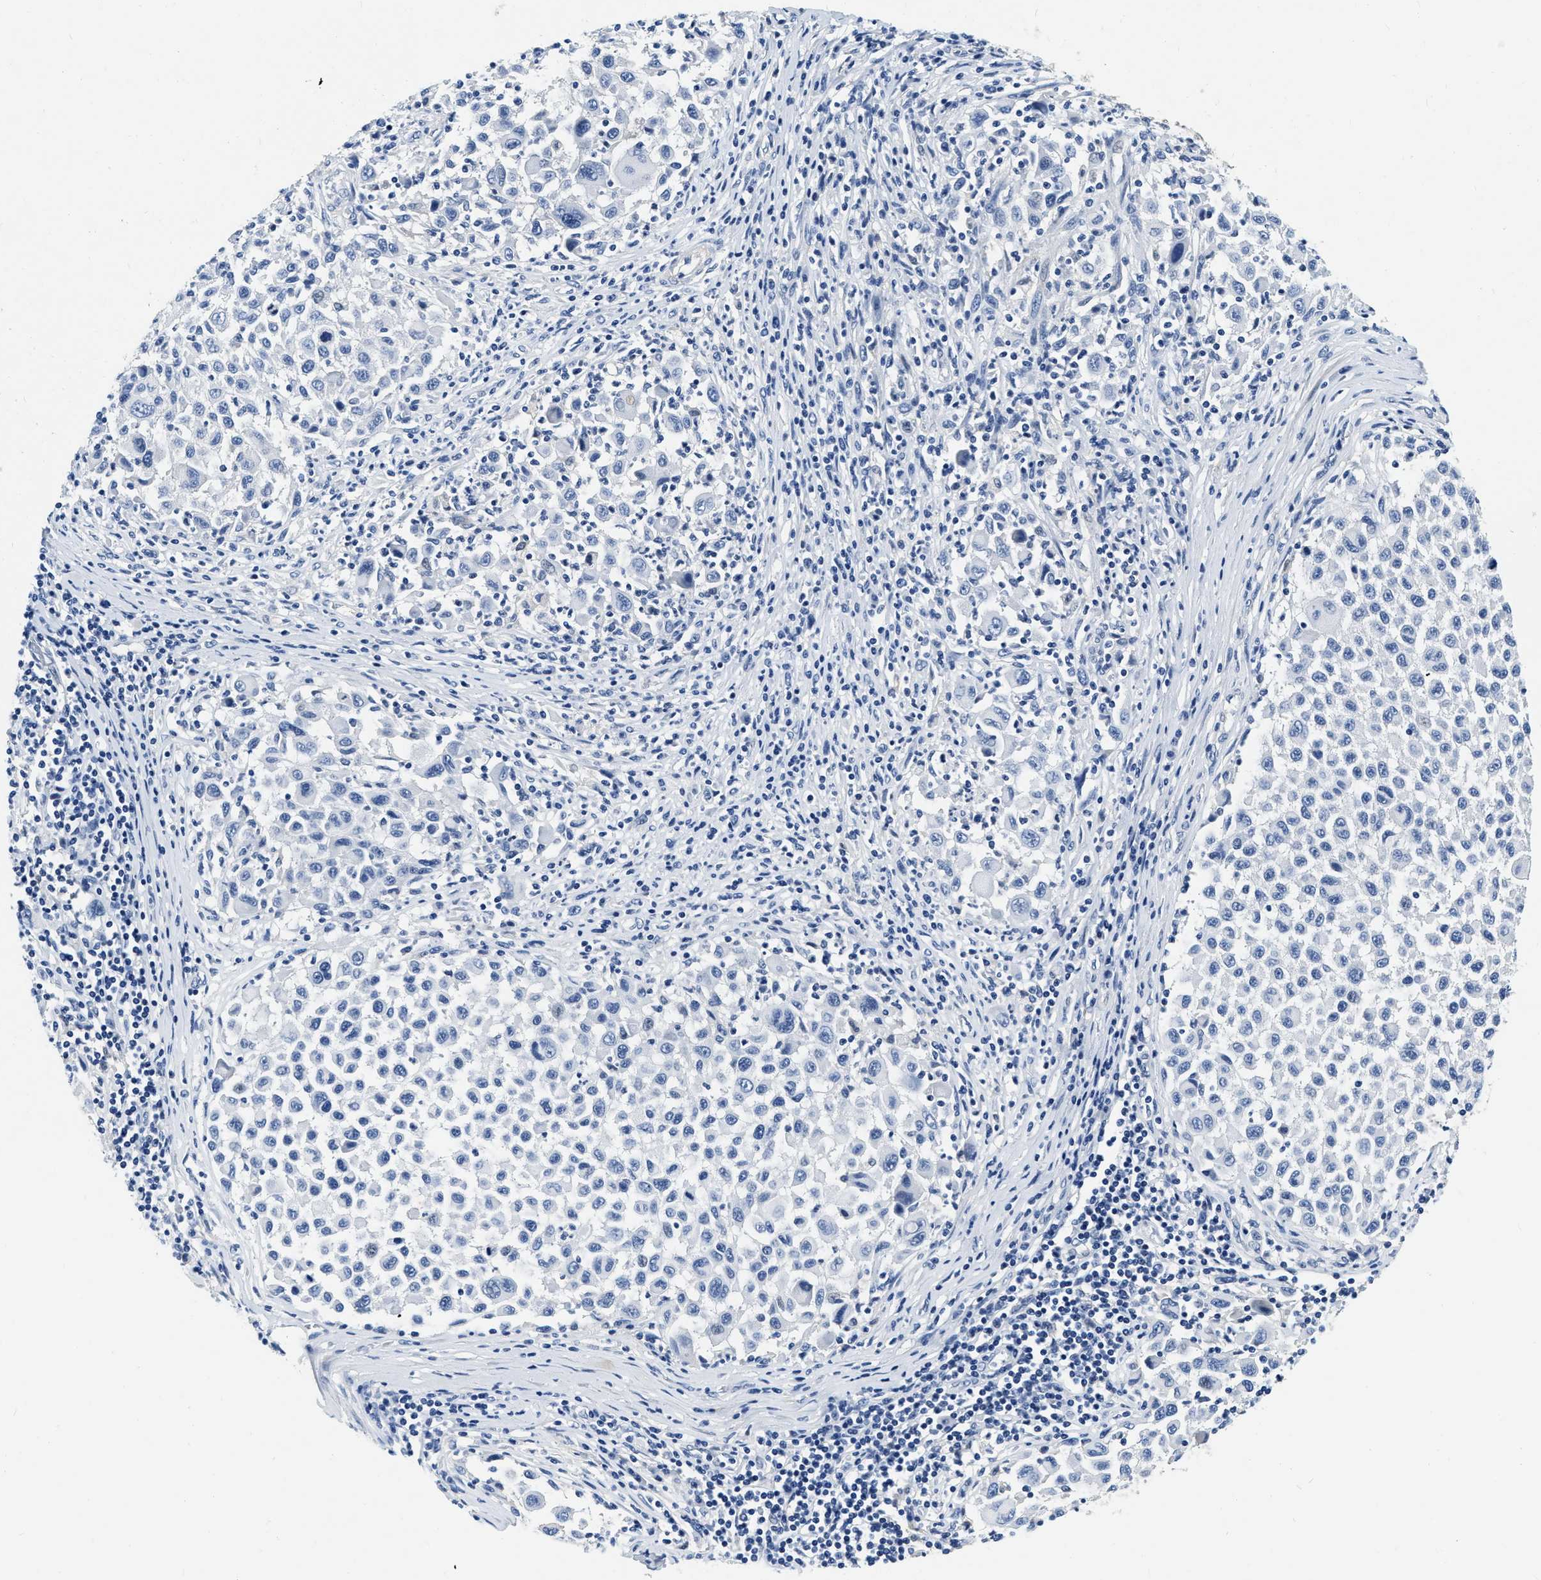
{"staining": {"intensity": "negative", "quantity": "none", "location": "none"}, "tissue": "melanoma", "cell_type": "Tumor cells", "image_type": "cancer", "snomed": [{"axis": "morphology", "description": "Malignant melanoma, Metastatic site"}, {"axis": "topography", "description": "Lymph node"}], "caption": "Tumor cells are negative for brown protein staining in melanoma.", "gene": "EIF2AK2", "patient": {"sex": "male", "age": 61}}